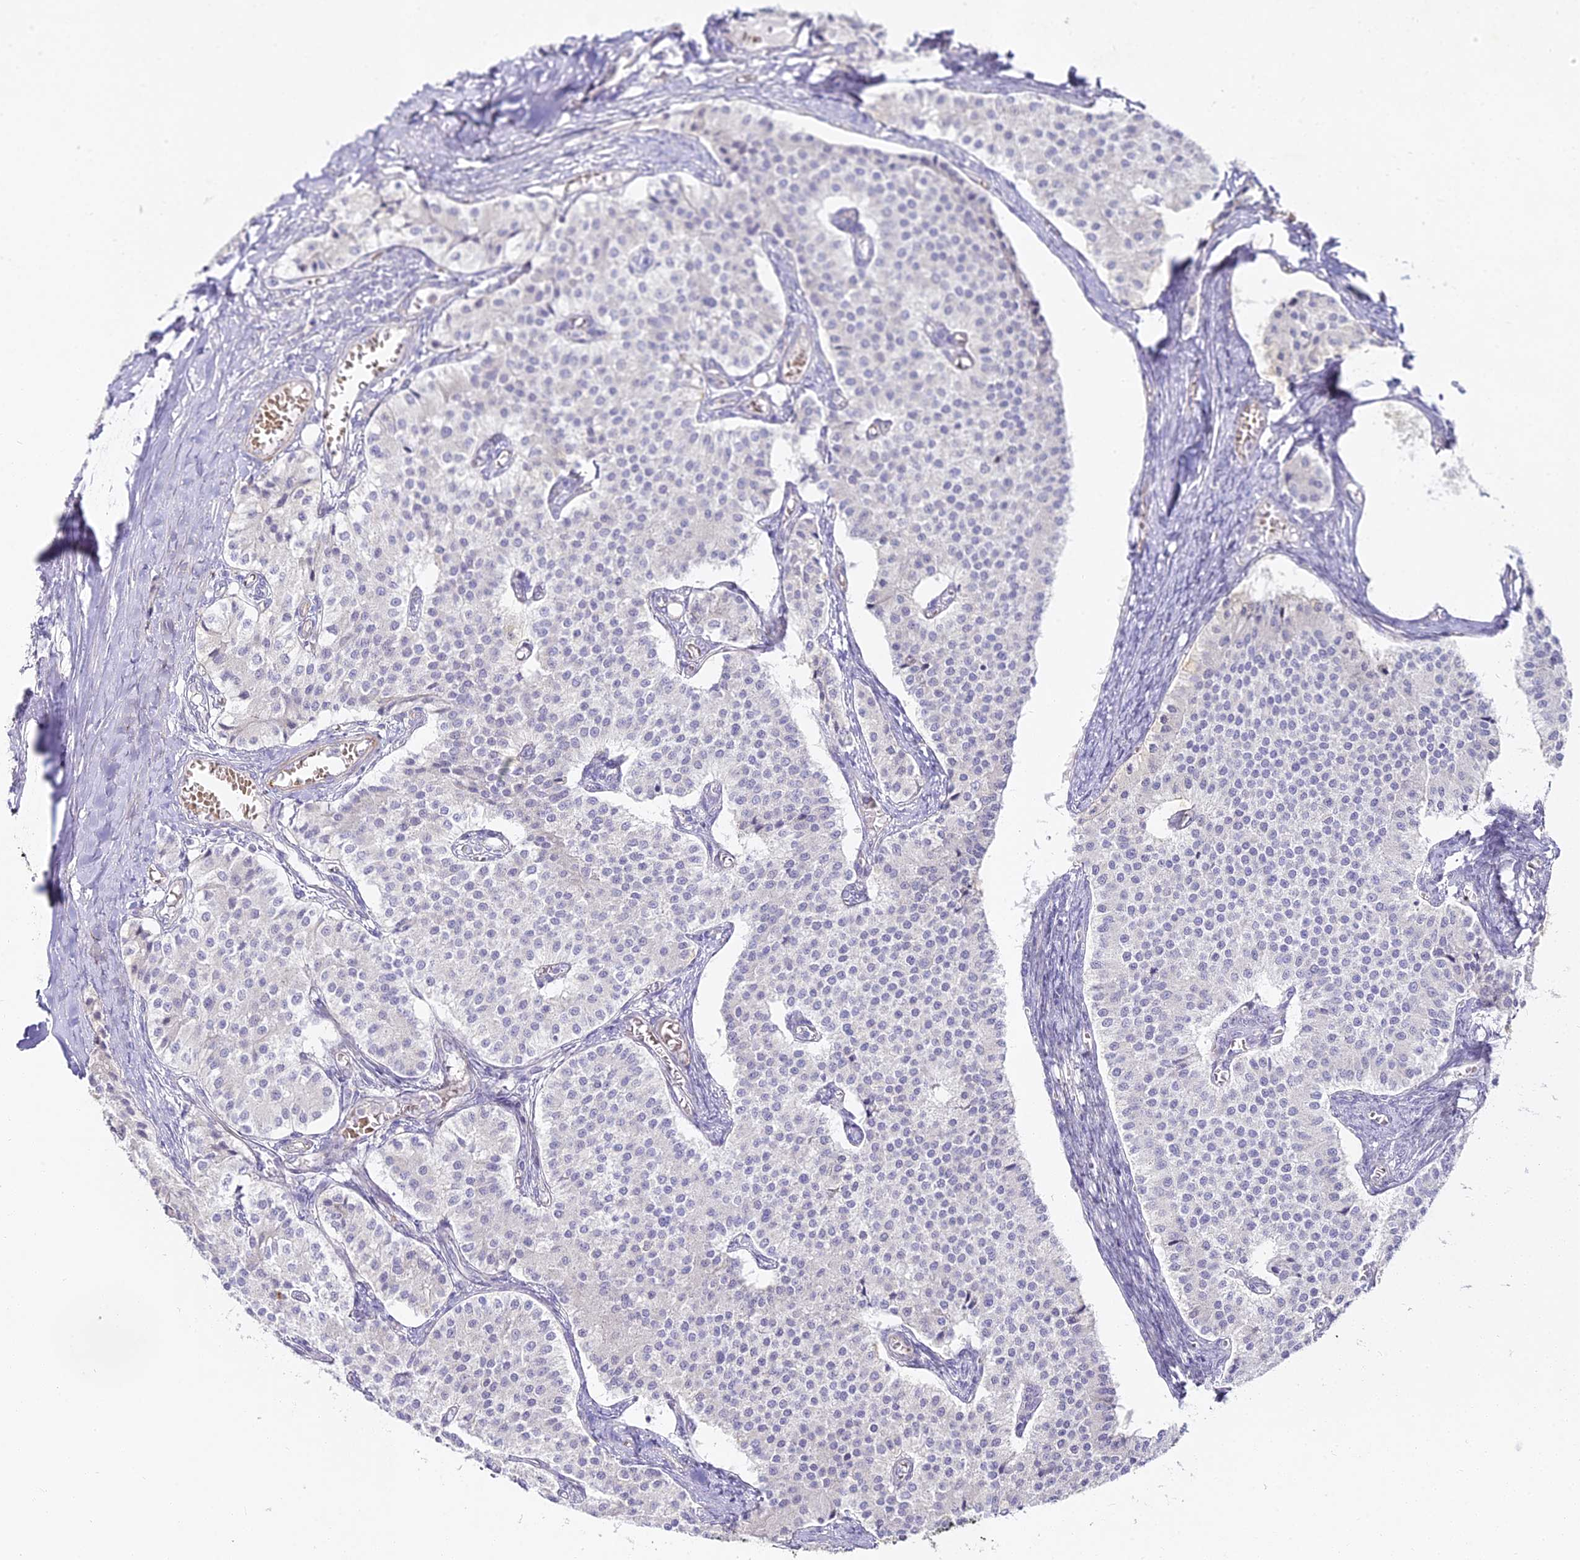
{"staining": {"intensity": "negative", "quantity": "none", "location": "none"}, "tissue": "carcinoid", "cell_type": "Tumor cells", "image_type": "cancer", "snomed": [{"axis": "morphology", "description": "Carcinoid, malignant, NOS"}, {"axis": "topography", "description": "Colon"}], "caption": "Tumor cells show no significant expression in carcinoid (malignant).", "gene": "ALPG", "patient": {"sex": "female", "age": 52}}